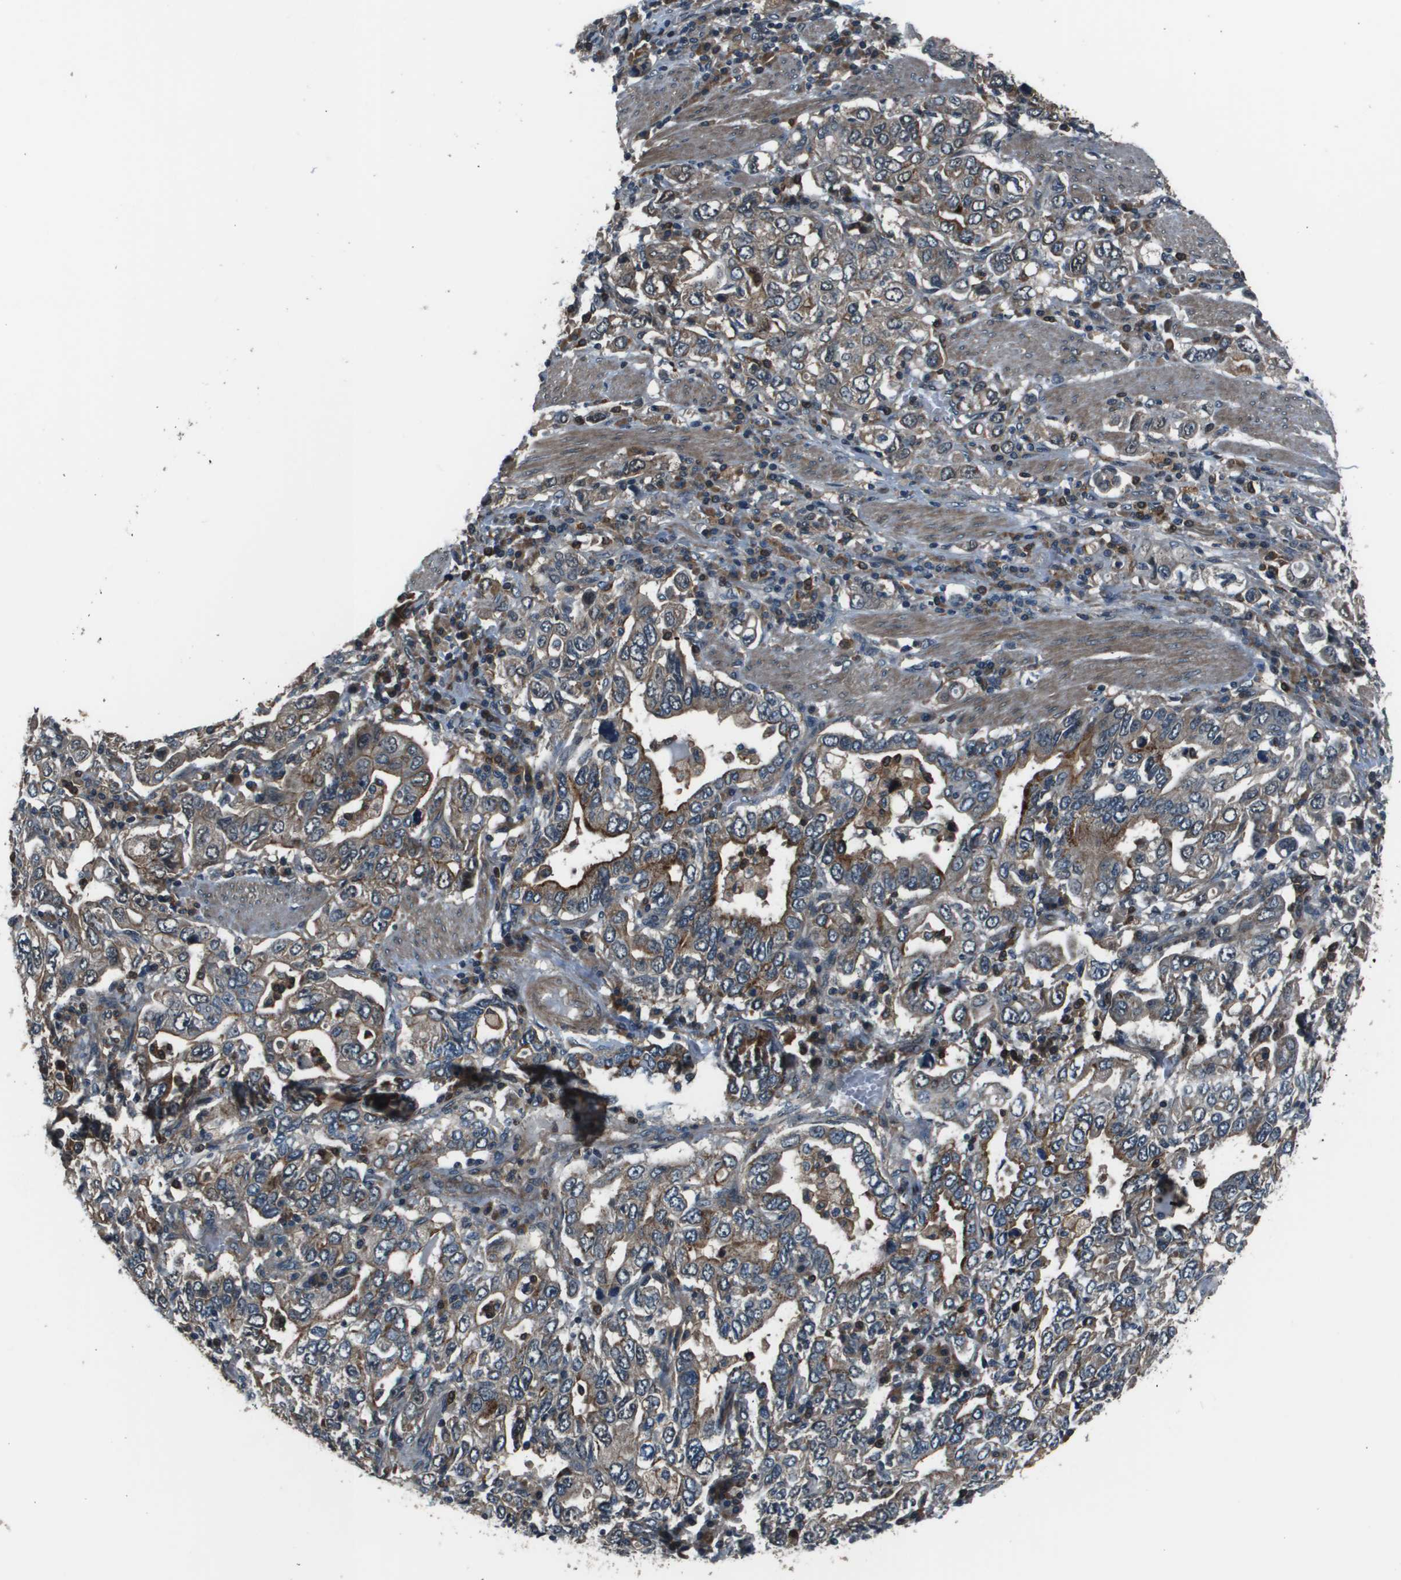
{"staining": {"intensity": "strong", "quantity": "<25%", "location": "cytoplasmic/membranous"}, "tissue": "stomach cancer", "cell_type": "Tumor cells", "image_type": "cancer", "snomed": [{"axis": "morphology", "description": "Adenocarcinoma, NOS"}, {"axis": "topography", "description": "Stomach, upper"}], "caption": "Immunohistochemistry (IHC) micrograph of stomach cancer stained for a protein (brown), which demonstrates medium levels of strong cytoplasmic/membranous staining in about <25% of tumor cells.", "gene": "ARHGEF11", "patient": {"sex": "male", "age": 62}}